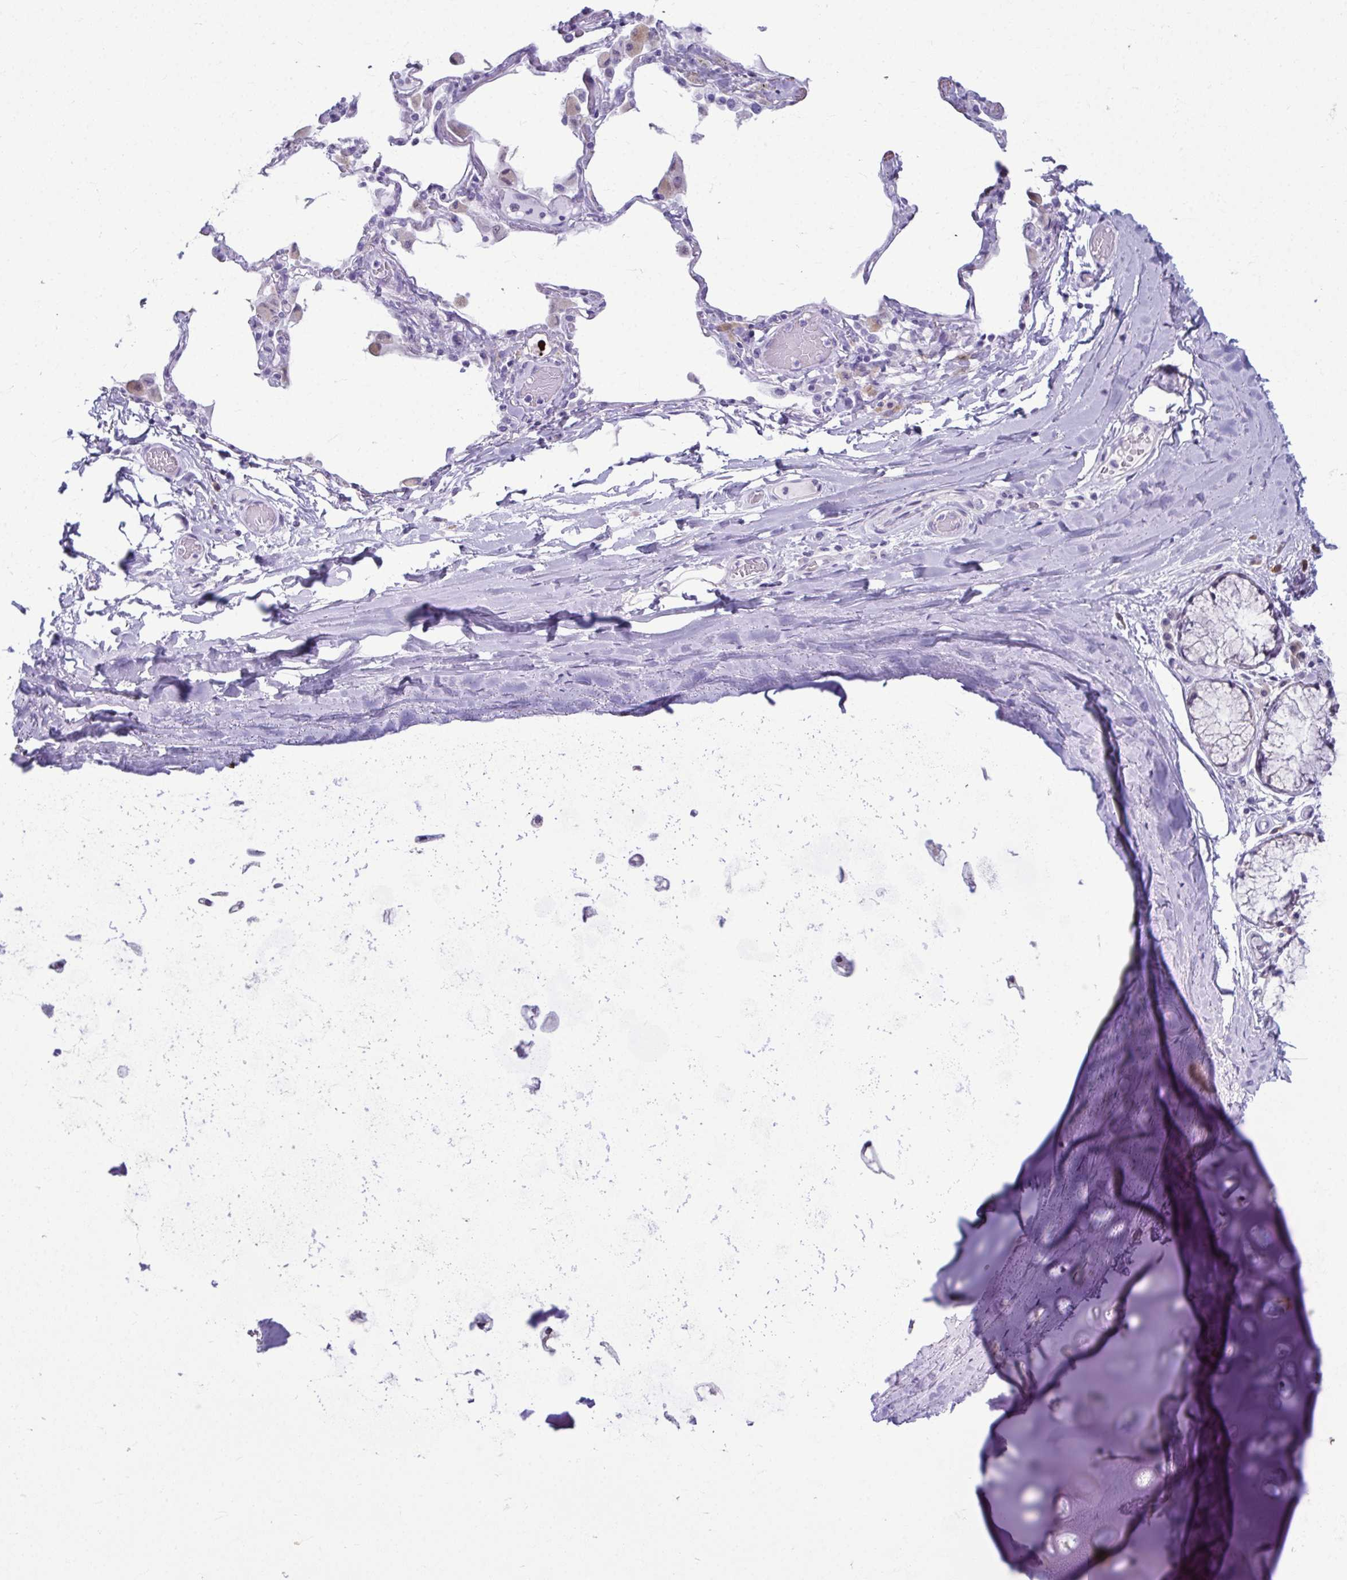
{"staining": {"intensity": "negative", "quantity": "none", "location": "none"}, "tissue": "soft tissue", "cell_type": "Chondrocytes", "image_type": "normal", "snomed": [{"axis": "morphology", "description": "Normal tissue, NOS"}, {"axis": "topography", "description": "Cartilage tissue"}, {"axis": "topography", "description": "Bronchus"}], "caption": "A histopathology image of human soft tissue is negative for staining in chondrocytes.", "gene": "SERPINI1", "patient": {"sex": "male", "age": 64}}